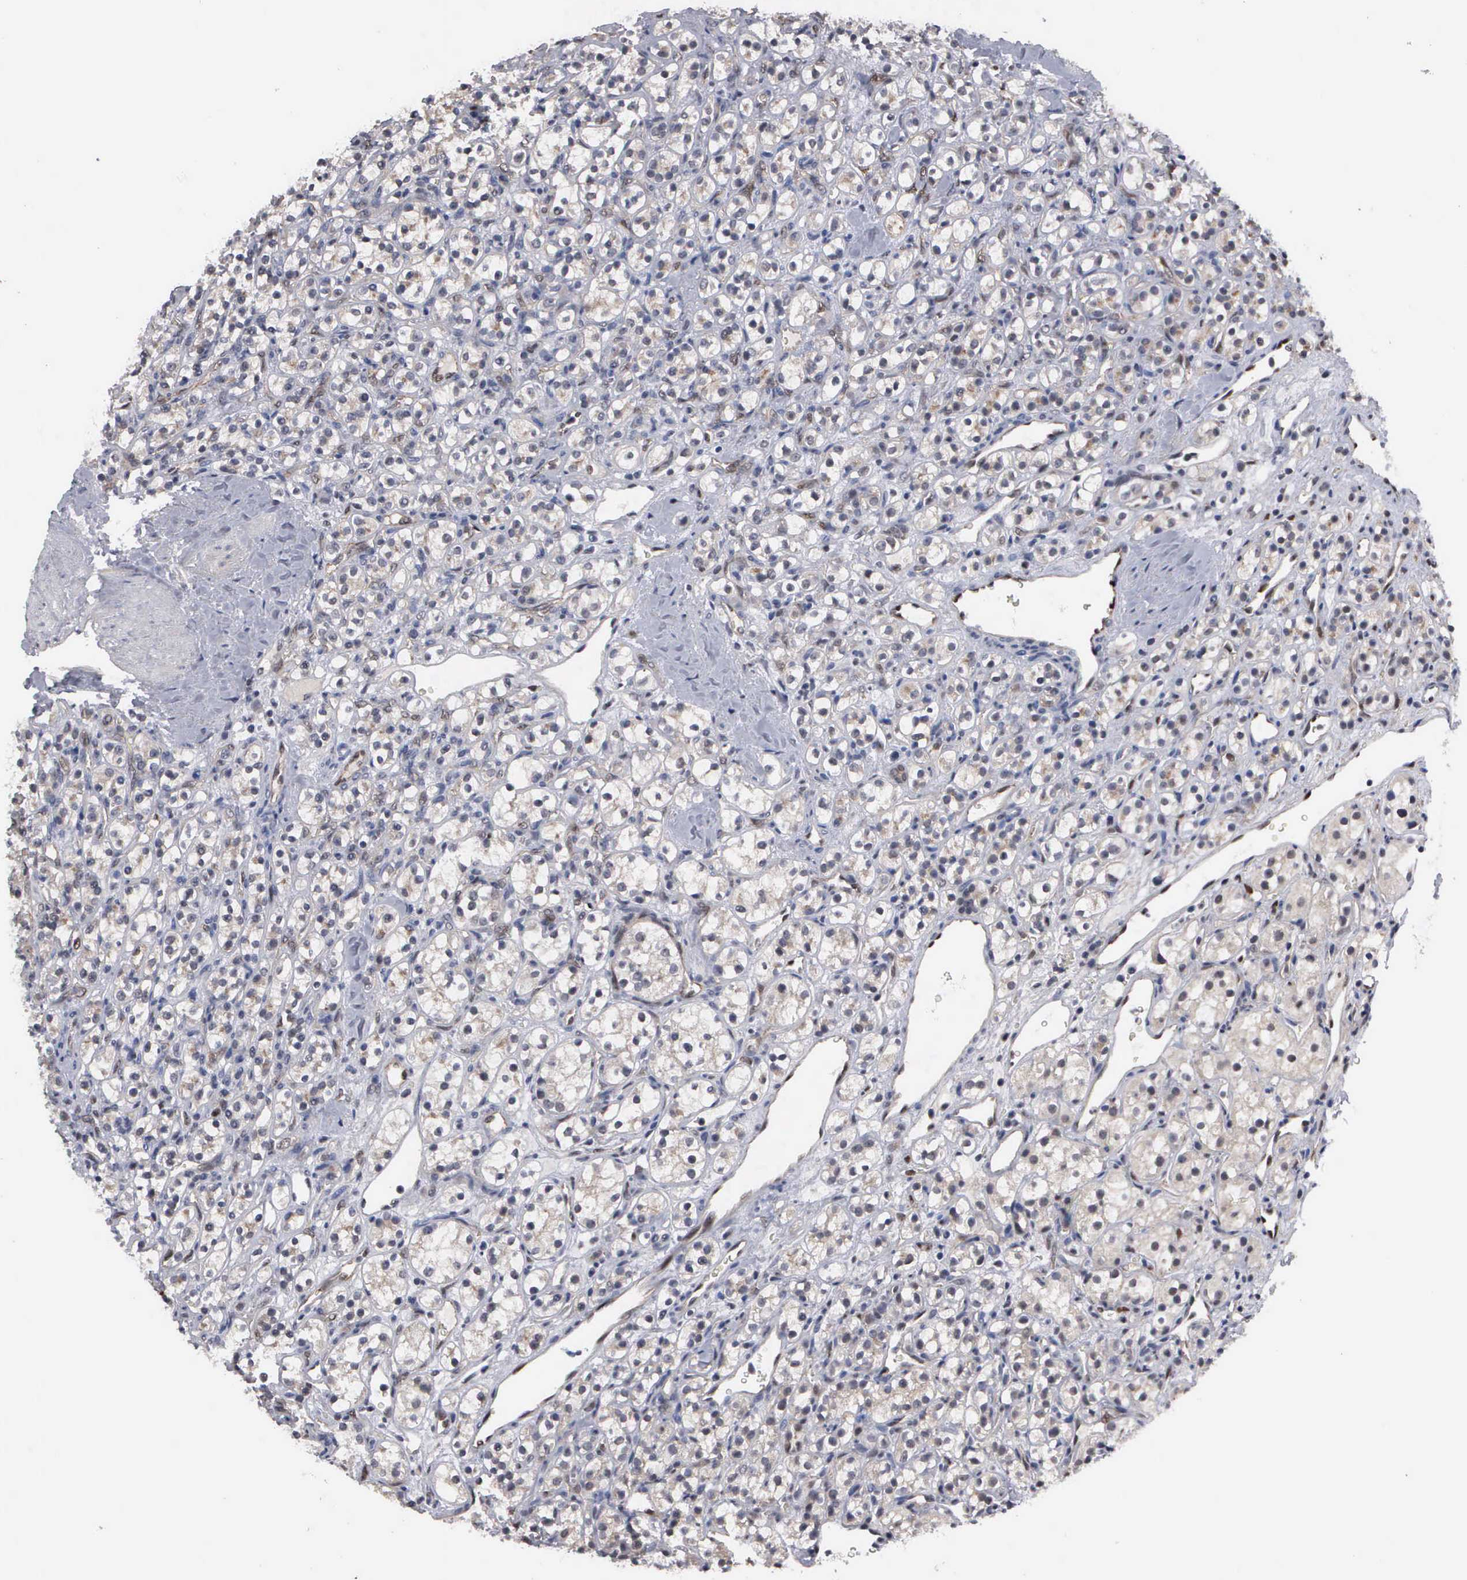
{"staining": {"intensity": "weak", "quantity": "<25%", "location": "cytoplasmic/membranous"}, "tissue": "renal cancer", "cell_type": "Tumor cells", "image_type": "cancer", "snomed": [{"axis": "morphology", "description": "Adenocarcinoma, NOS"}, {"axis": "topography", "description": "Kidney"}], "caption": "This is a image of immunohistochemistry staining of renal cancer (adenocarcinoma), which shows no positivity in tumor cells. (Stains: DAB (3,3'-diaminobenzidine) IHC with hematoxylin counter stain, Microscopy: brightfield microscopy at high magnification).", "gene": "ZBTB33", "patient": {"sex": "male", "age": 77}}